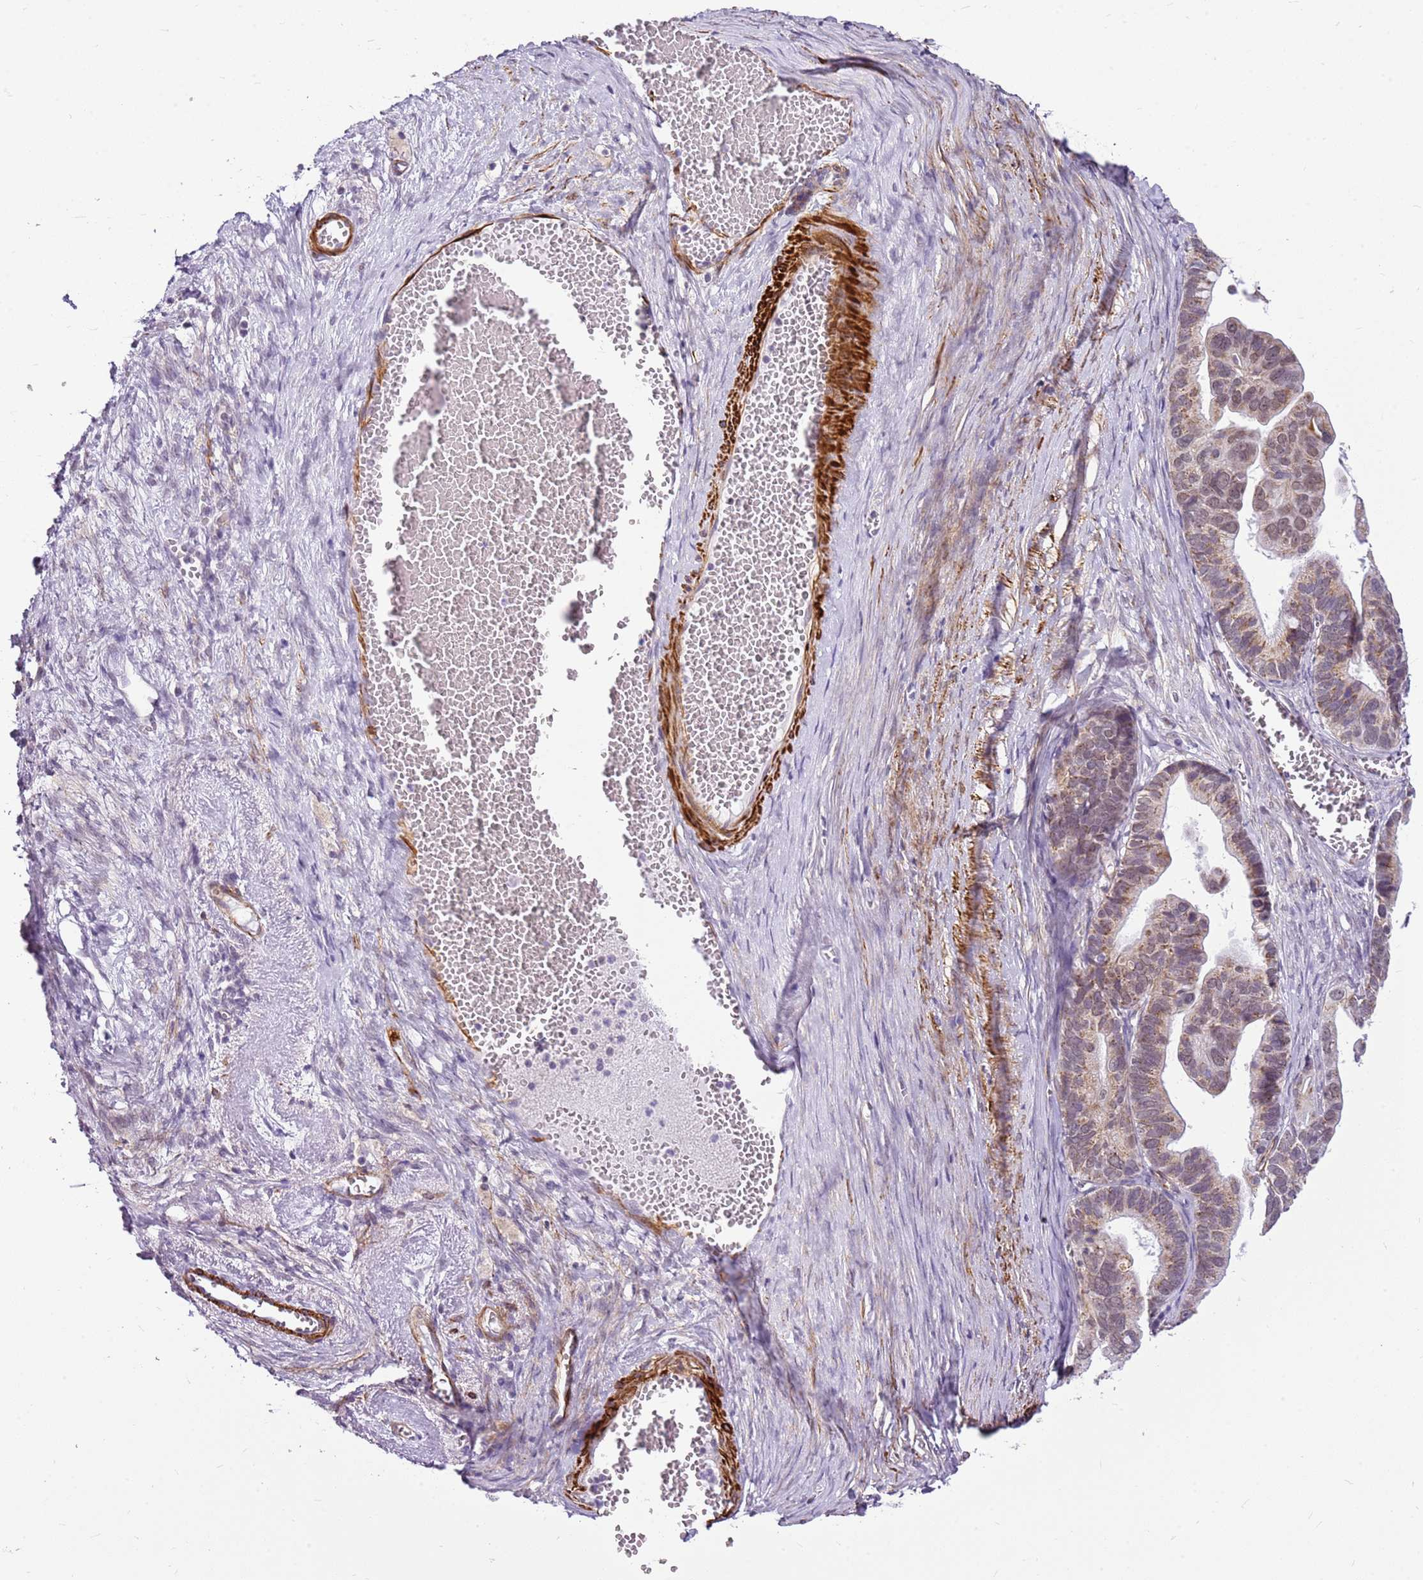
{"staining": {"intensity": "weak", "quantity": ">75%", "location": "cytoplasmic/membranous,nuclear"}, "tissue": "ovarian cancer", "cell_type": "Tumor cells", "image_type": "cancer", "snomed": [{"axis": "morphology", "description": "Cystadenocarcinoma, serous, NOS"}, {"axis": "topography", "description": "Ovary"}], "caption": "Human ovarian cancer (serous cystadenocarcinoma) stained with a protein marker reveals weak staining in tumor cells.", "gene": "SMIM4", "patient": {"sex": "female", "age": 56}}